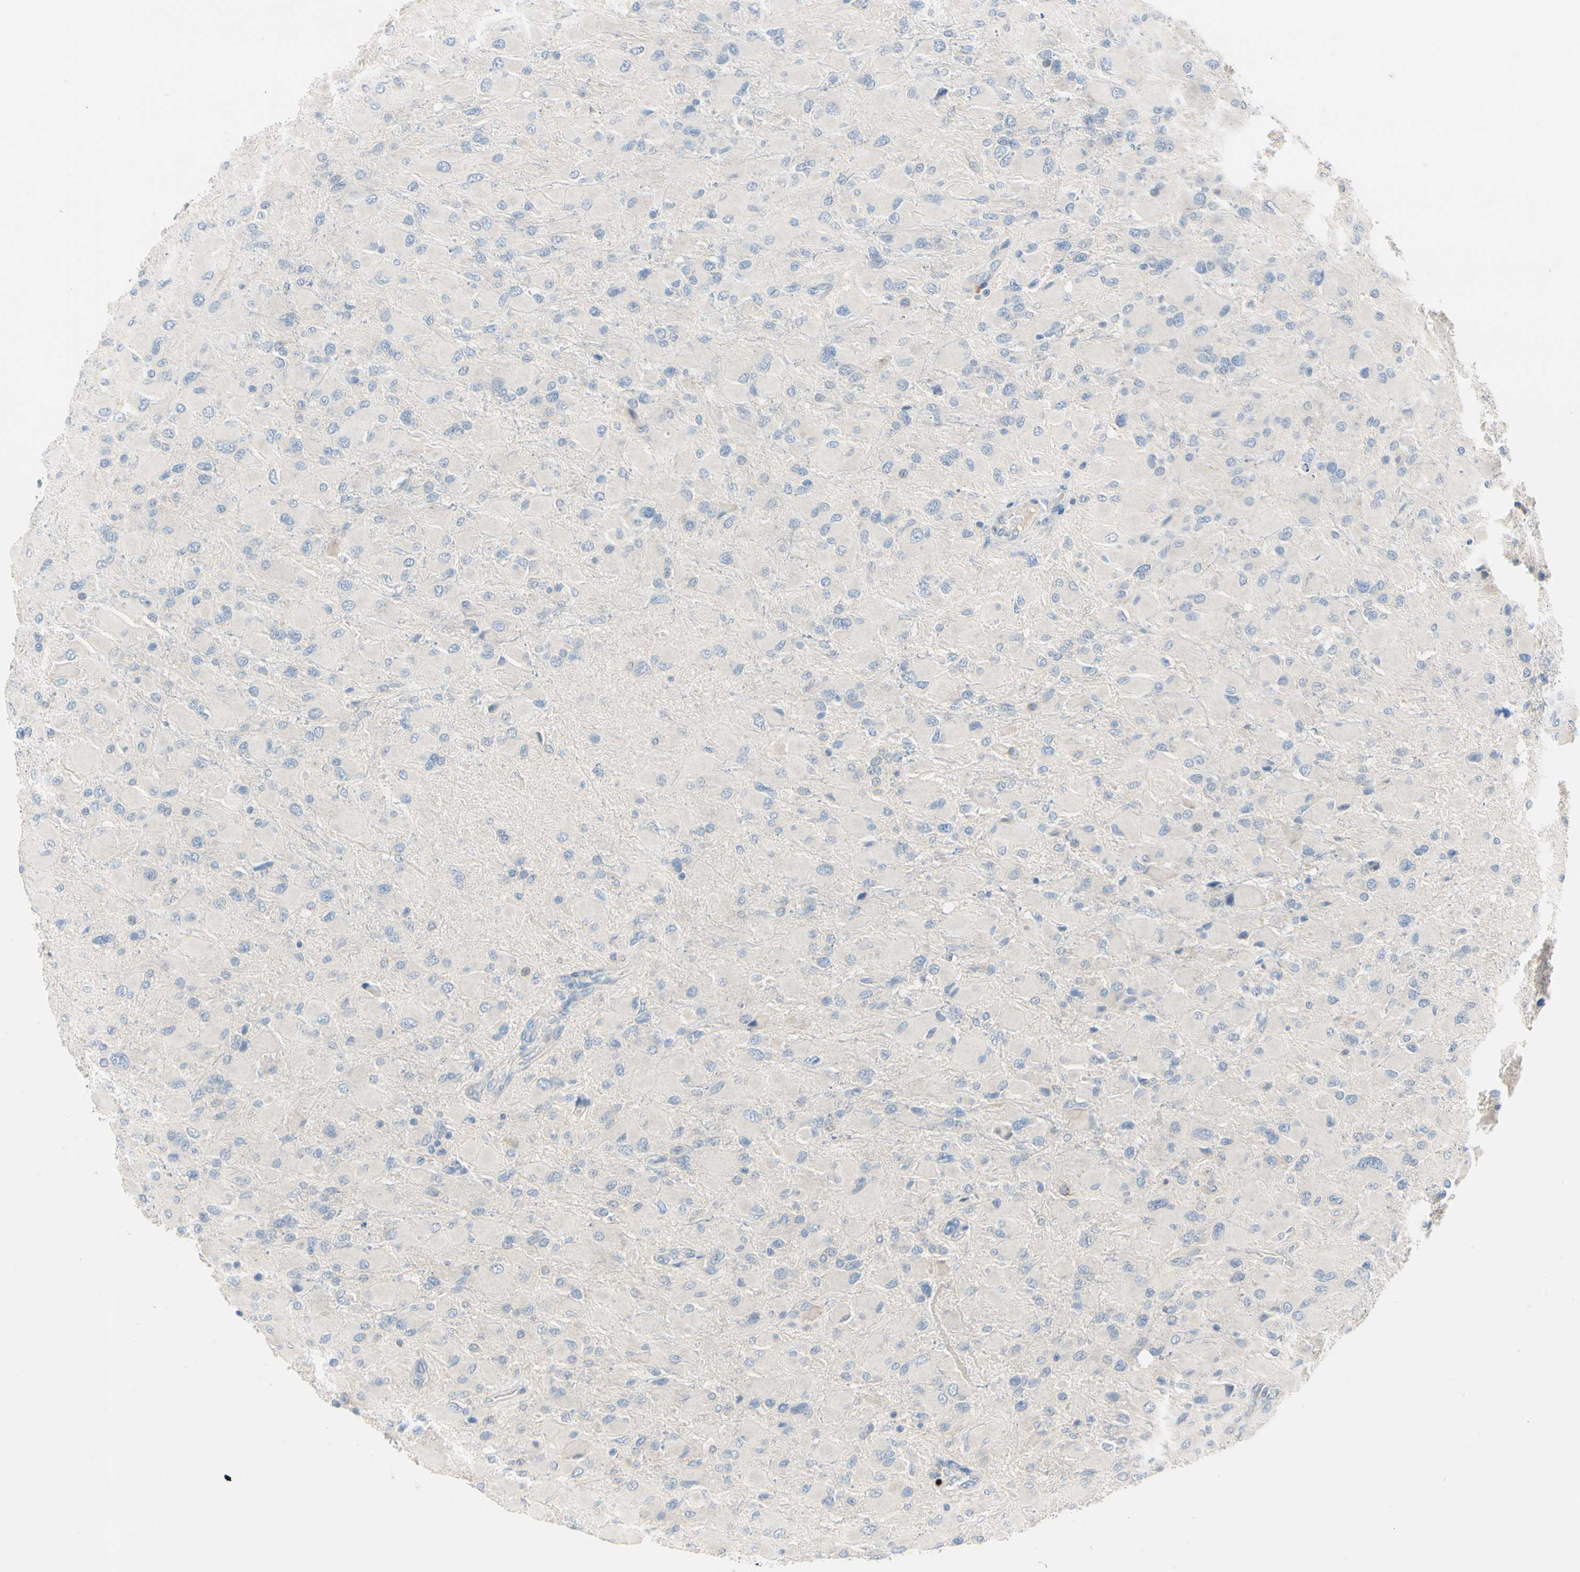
{"staining": {"intensity": "negative", "quantity": "none", "location": "none"}, "tissue": "glioma", "cell_type": "Tumor cells", "image_type": "cancer", "snomed": [{"axis": "morphology", "description": "Glioma, malignant, High grade"}, {"axis": "topography", "description": "Cerebral cortex"}], "caption": "Immunohistochemical staining of glioma demonstrates no significant staining in tumor cells. Nuclei are stained in blue.", "gene": "TRAF5", "patient": {"sex": "female", "age": 36}}